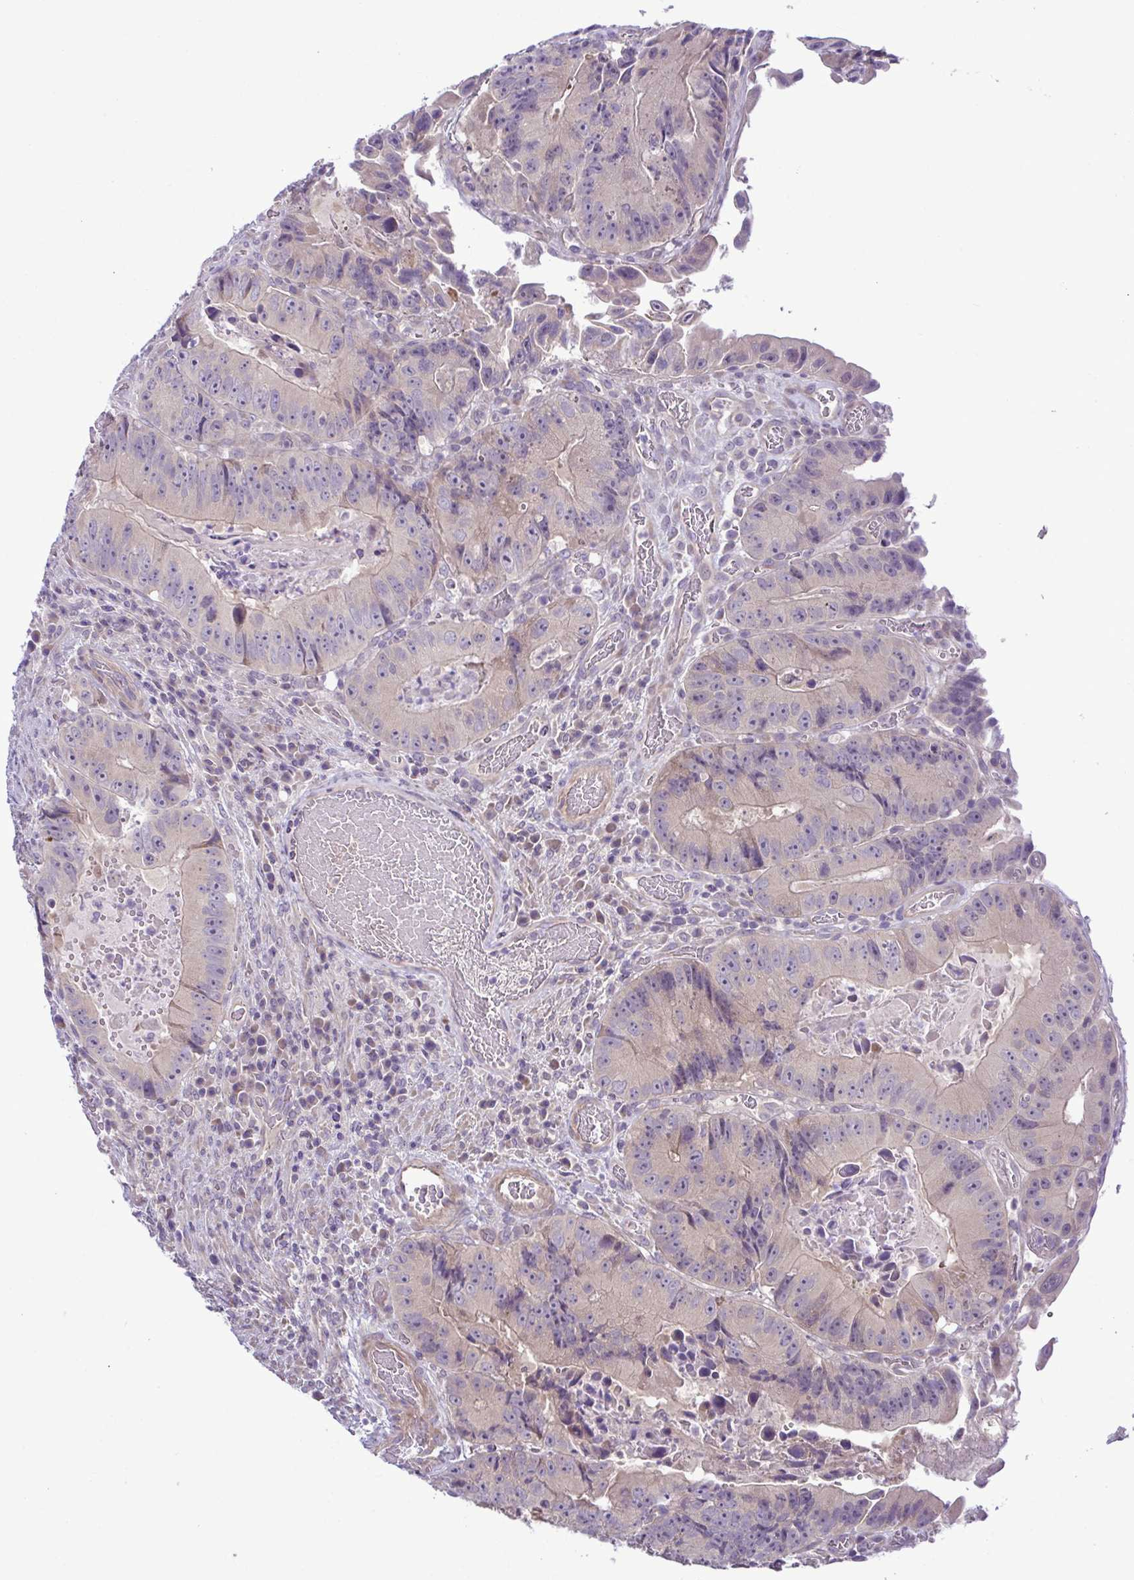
{"staining": {"intensity": "weak", "quantity": "<25%", "location": "cytoplasmic/membranous"}, "tissue": "colorectal cancer", "cell_type": "Tumor cells", "image_type": "cancer", "snomed": [{"axis": "morphology", "description": "Adenocarcinoma, NOS"}, {"axis": "topography", "description": "Colon"}], "caption": "Immunohistochemistry (IHC) image of neoplastic tissue: adenocarcinoma (colorectal) stained with DAB (3,3'-diaminobenzidine) displays no significant protein positivity in tumor cells.", "gene": "SYNPO2L", "patient": {"sex": "female", "age": 86}}